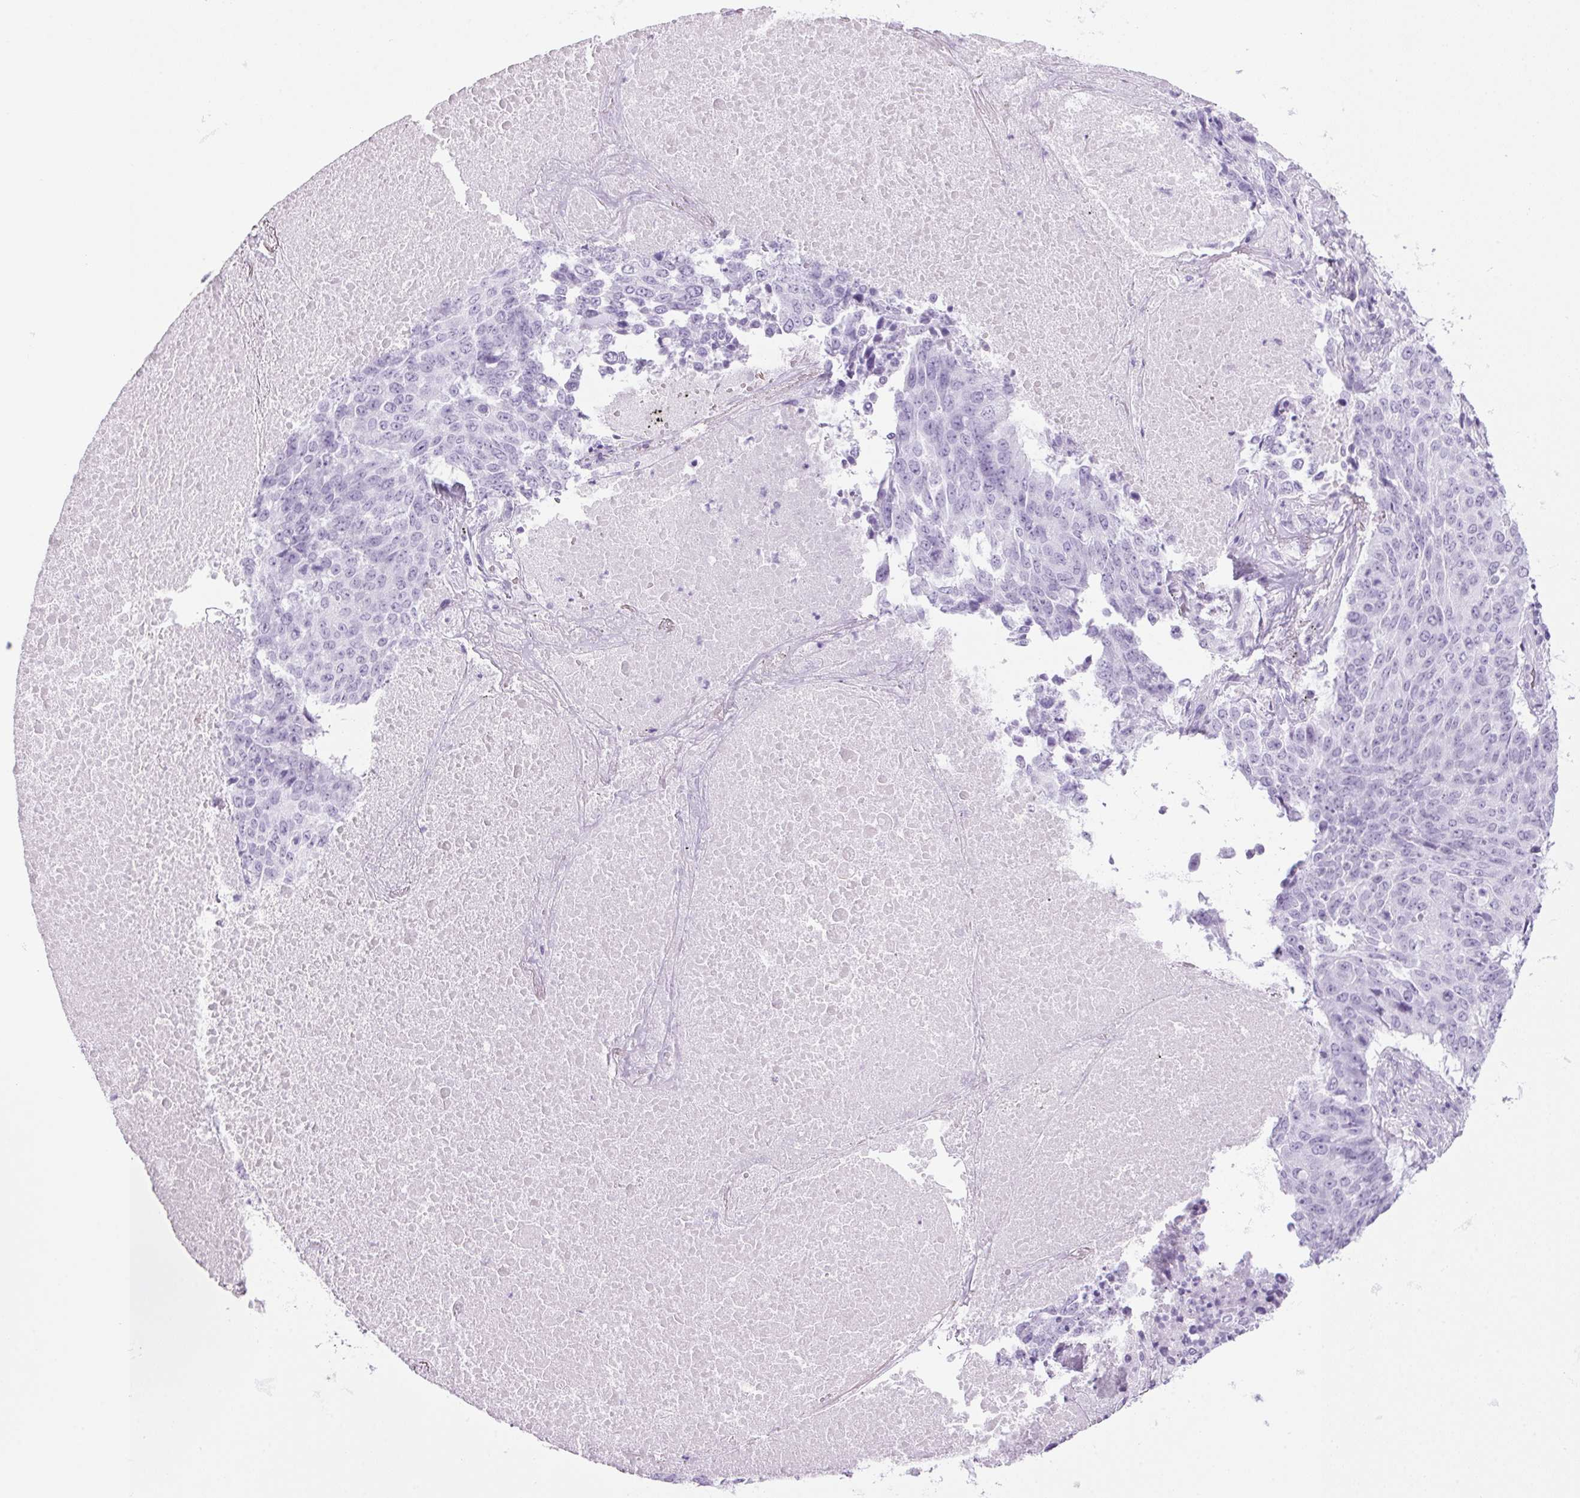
{"staining": {"intensity": "negative", "quantity": "none", "location": "none"}, "tissue": "lung cancer", "cell_type": "Tumor cells", "image_type": "cancer", "snomed": [{"axis": "morphology", "description": "Normal tissue, NOS"}, {"axis": "morphology", "description": "Squamous cell carcinoma, NOS"}, {"axis": "topography", "description": "Bronchus"}, {"axis": "topography", "description": "Lung"}], "caption": "DAB immunohistochemical staining of squamous cell carcinoma (lung) demonstrates no significant expression in tumor cells.", "gene": "PPP1R1A", "patient": {"sex": "male", "age": 64}}